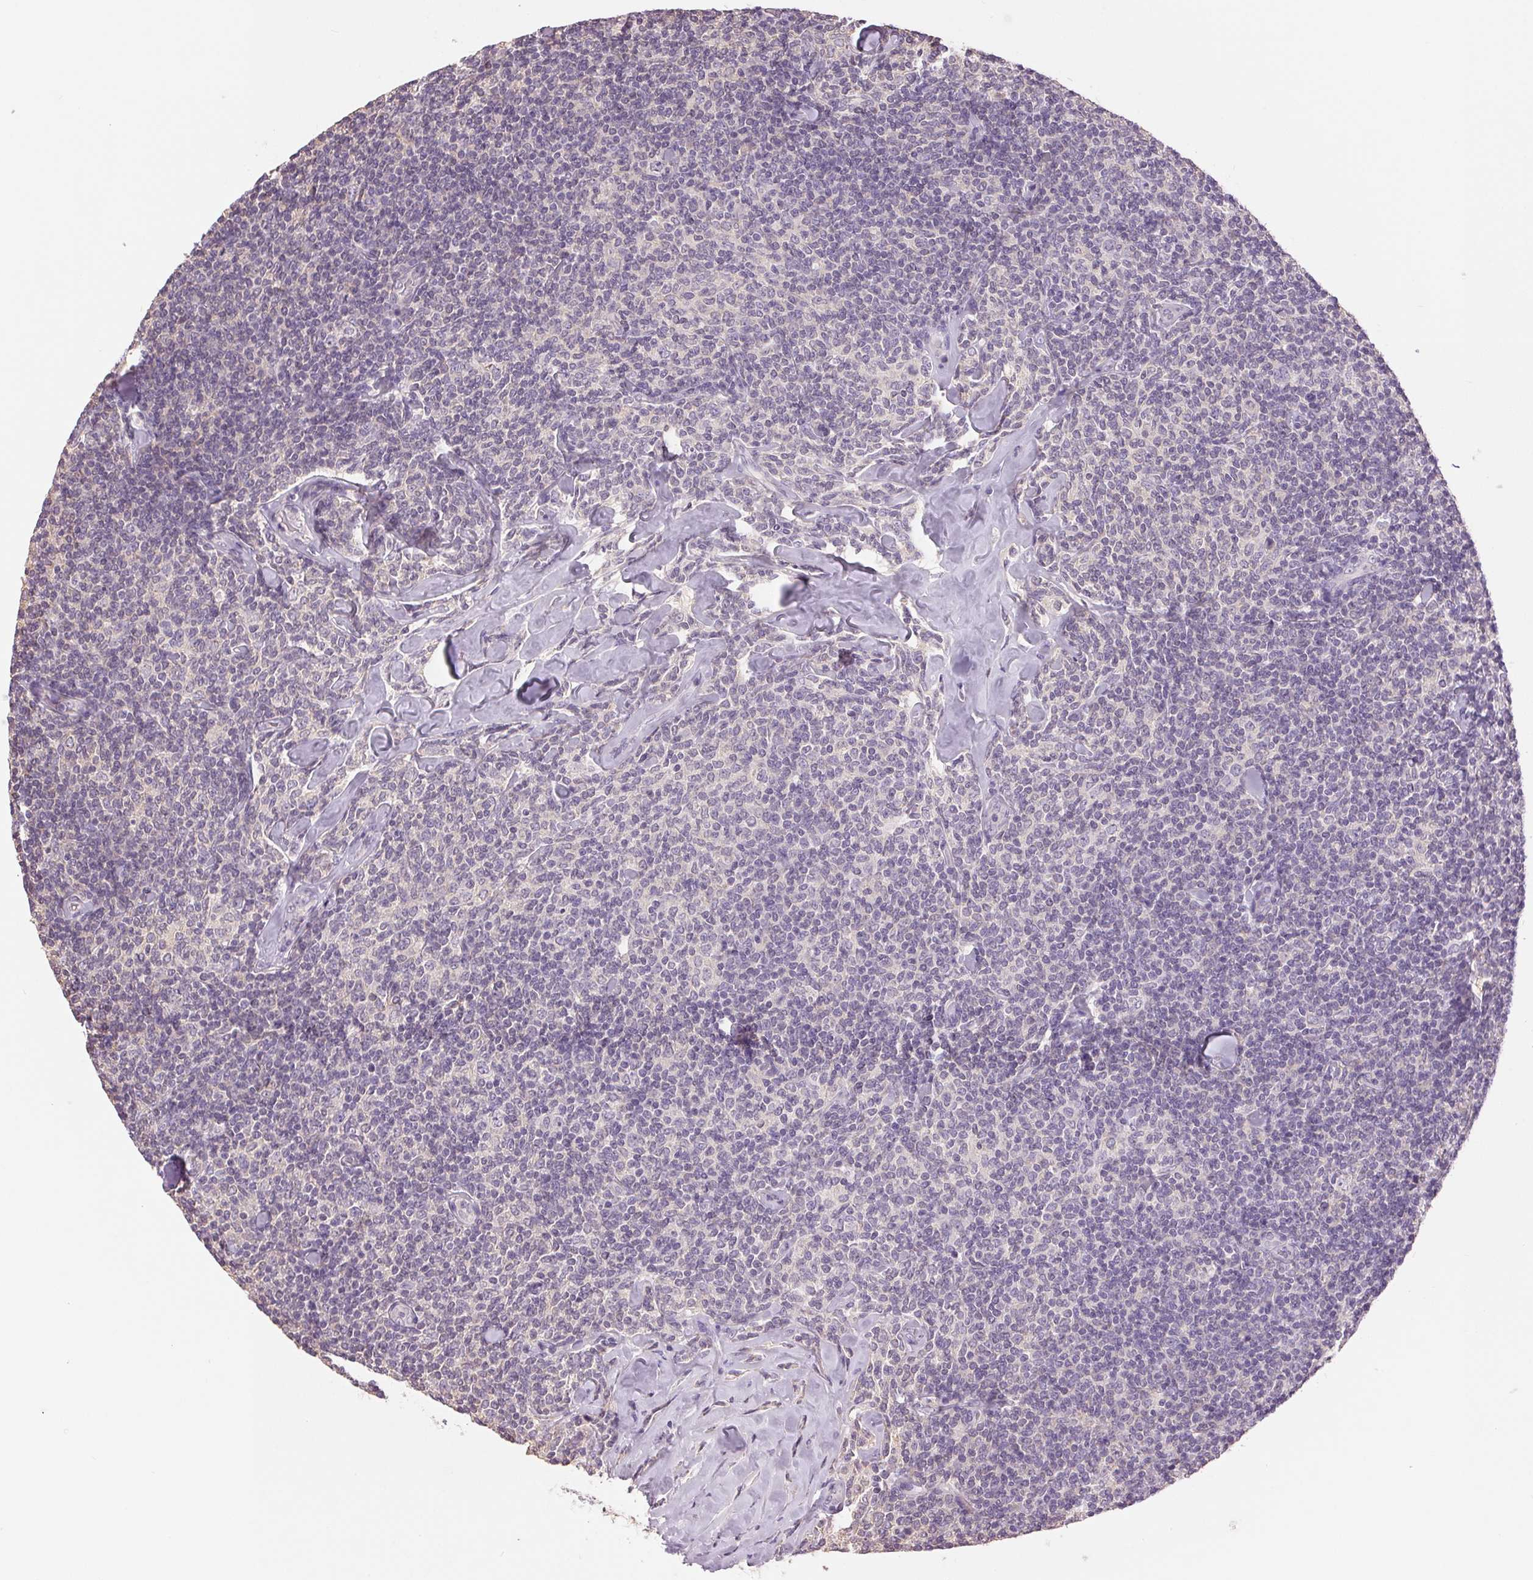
{"staining": {"intensity": "negative", "quantity": "none", "location": "none"}, "tissue": "lymphoma", "cell_type": "Tumor cells", "image_type": "cancer", "snomed": [{"axis": "morphology", "description": "Malignant lymphoma, non-Hodgkin's type, Low grade"}, {"axis": "topography", "description": "Lymph node"}], "caption": "Tumor cells show no significant protein staining in lymphoma.", "gene": "FXYD4", "patient": {"sex": "female", "age": 56}}